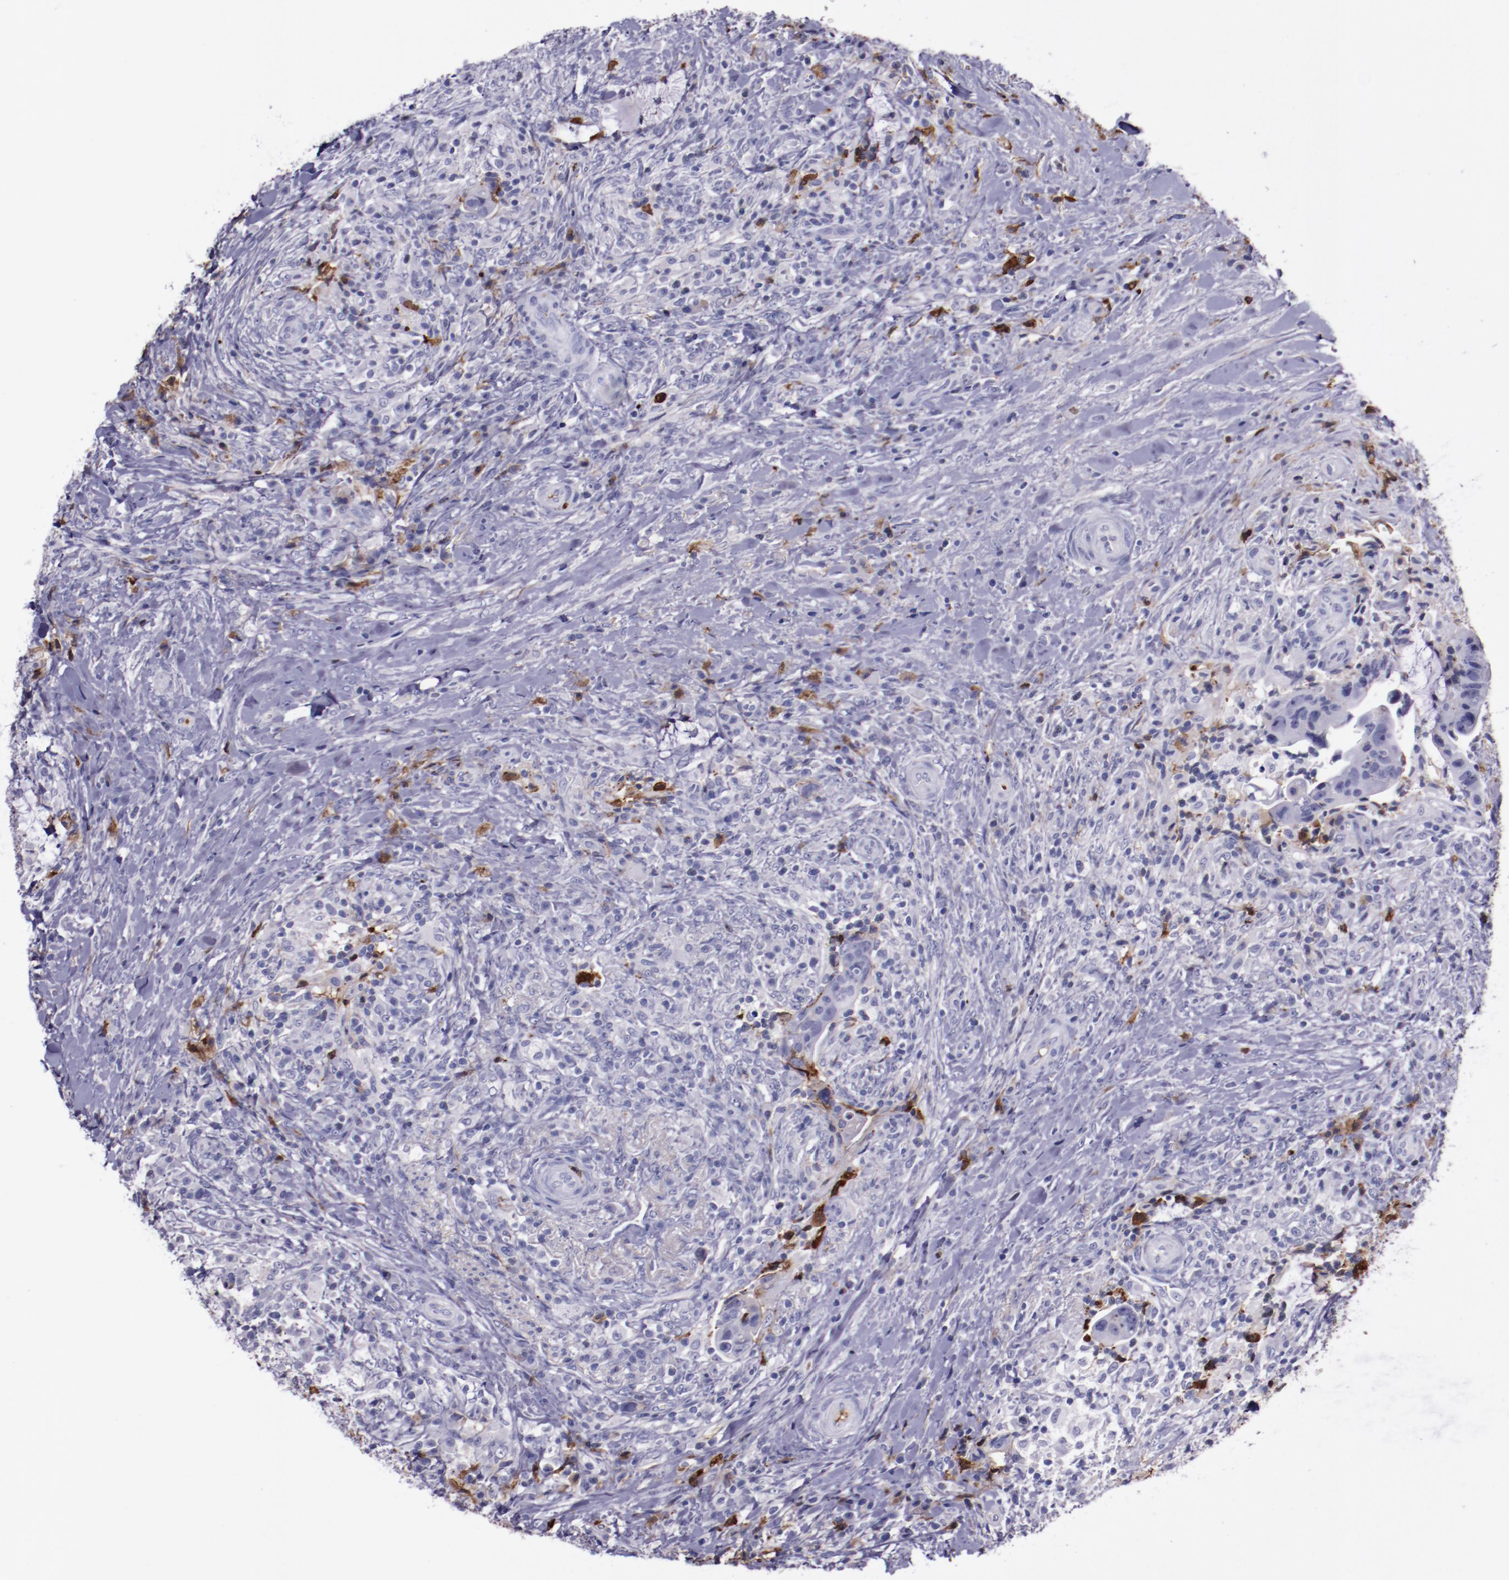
{"staining": {"intensity": "weak", "quantity": "<25%", "location": "cytoplasmic/membranous"}, "tissue": "colorectal cancer", "cell_type": "Tumor cells", "image_type": "cancer", "snomed": [{"axis": "morphology", "description": "Adenocarcinoma, NOS"}, {"axis": "topography", "description": "Rectum"}], "caption": "High magnification brightfield microscopy of colorectal adenocarcinoma stained with DAB (3,3'-diaminobenzidine) (brown) and counterstained with hematoxylin (blue): tumor cells show no significant positivity. (DAB IHC with hematoxylin counter stain).", "gene": "APOH", "patient": {"sex": "female", "age": 71}}